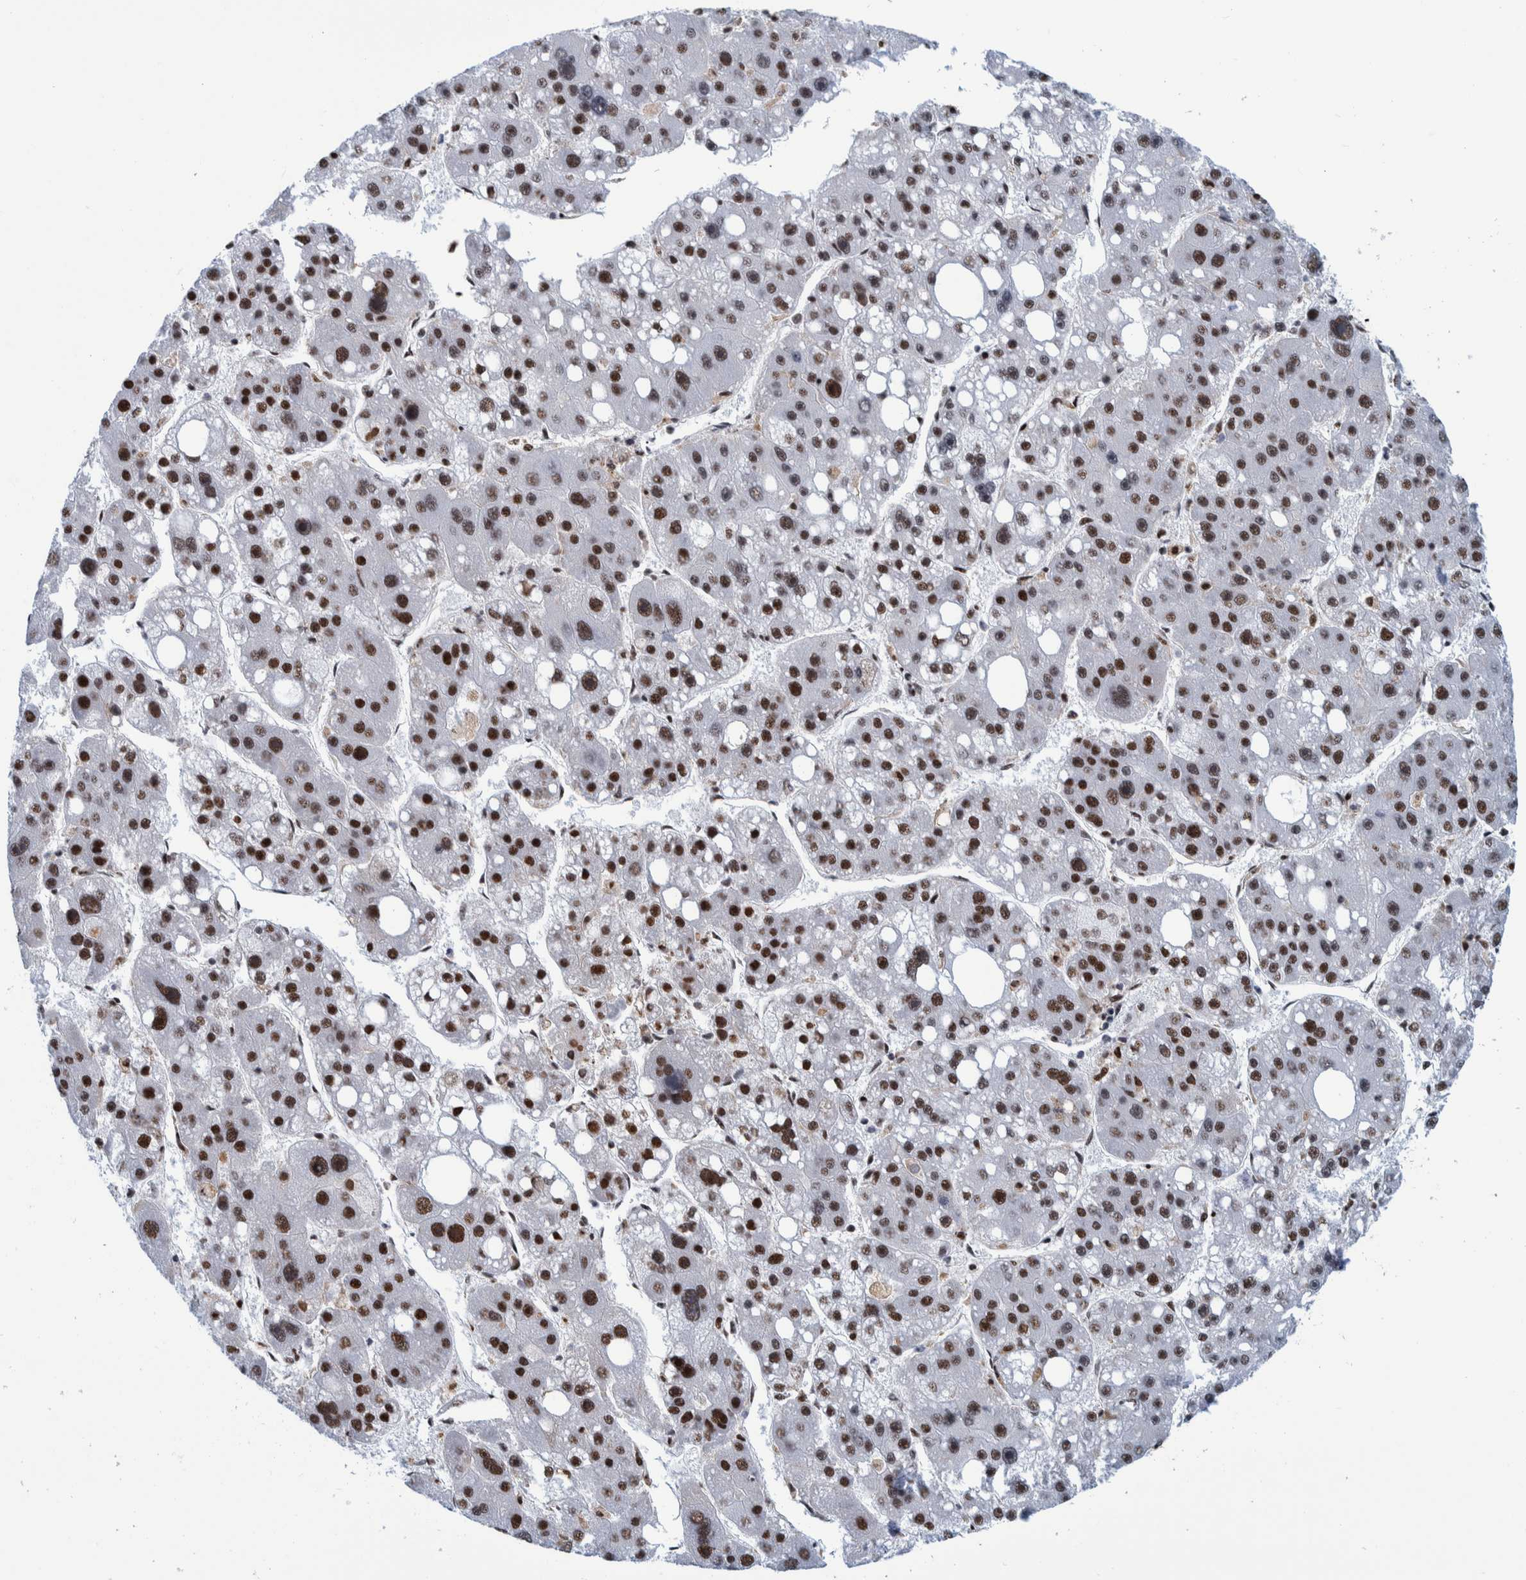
{"staining": {"intensity": "strong", "quantity": ">75%", "location": "nuclear"}, "tissue": "liver cancer", "cell_type": "Tumor cells", "image_type": "cancer", "snomed": [{"axis": "morphology", "description": "Carcinoma, Hepatocellular, NOS"}, {"axis": "topography", "description": "Liver"}], "caption": "DAB (3,3'-diaminobenzidine) immunohistochemical staining of hepatocellular carcinoma (liver) reveals strong nuclear protein positivity in about >75% of tumor cells. (Stains: DAB (3,3'-diaminobenzidine) in brown, nuclei in blue, Microscopy: brightfield microscopy at high magnification).", "gene": "EFTUD2", "patient": {"sex": "female", "age": 61}}